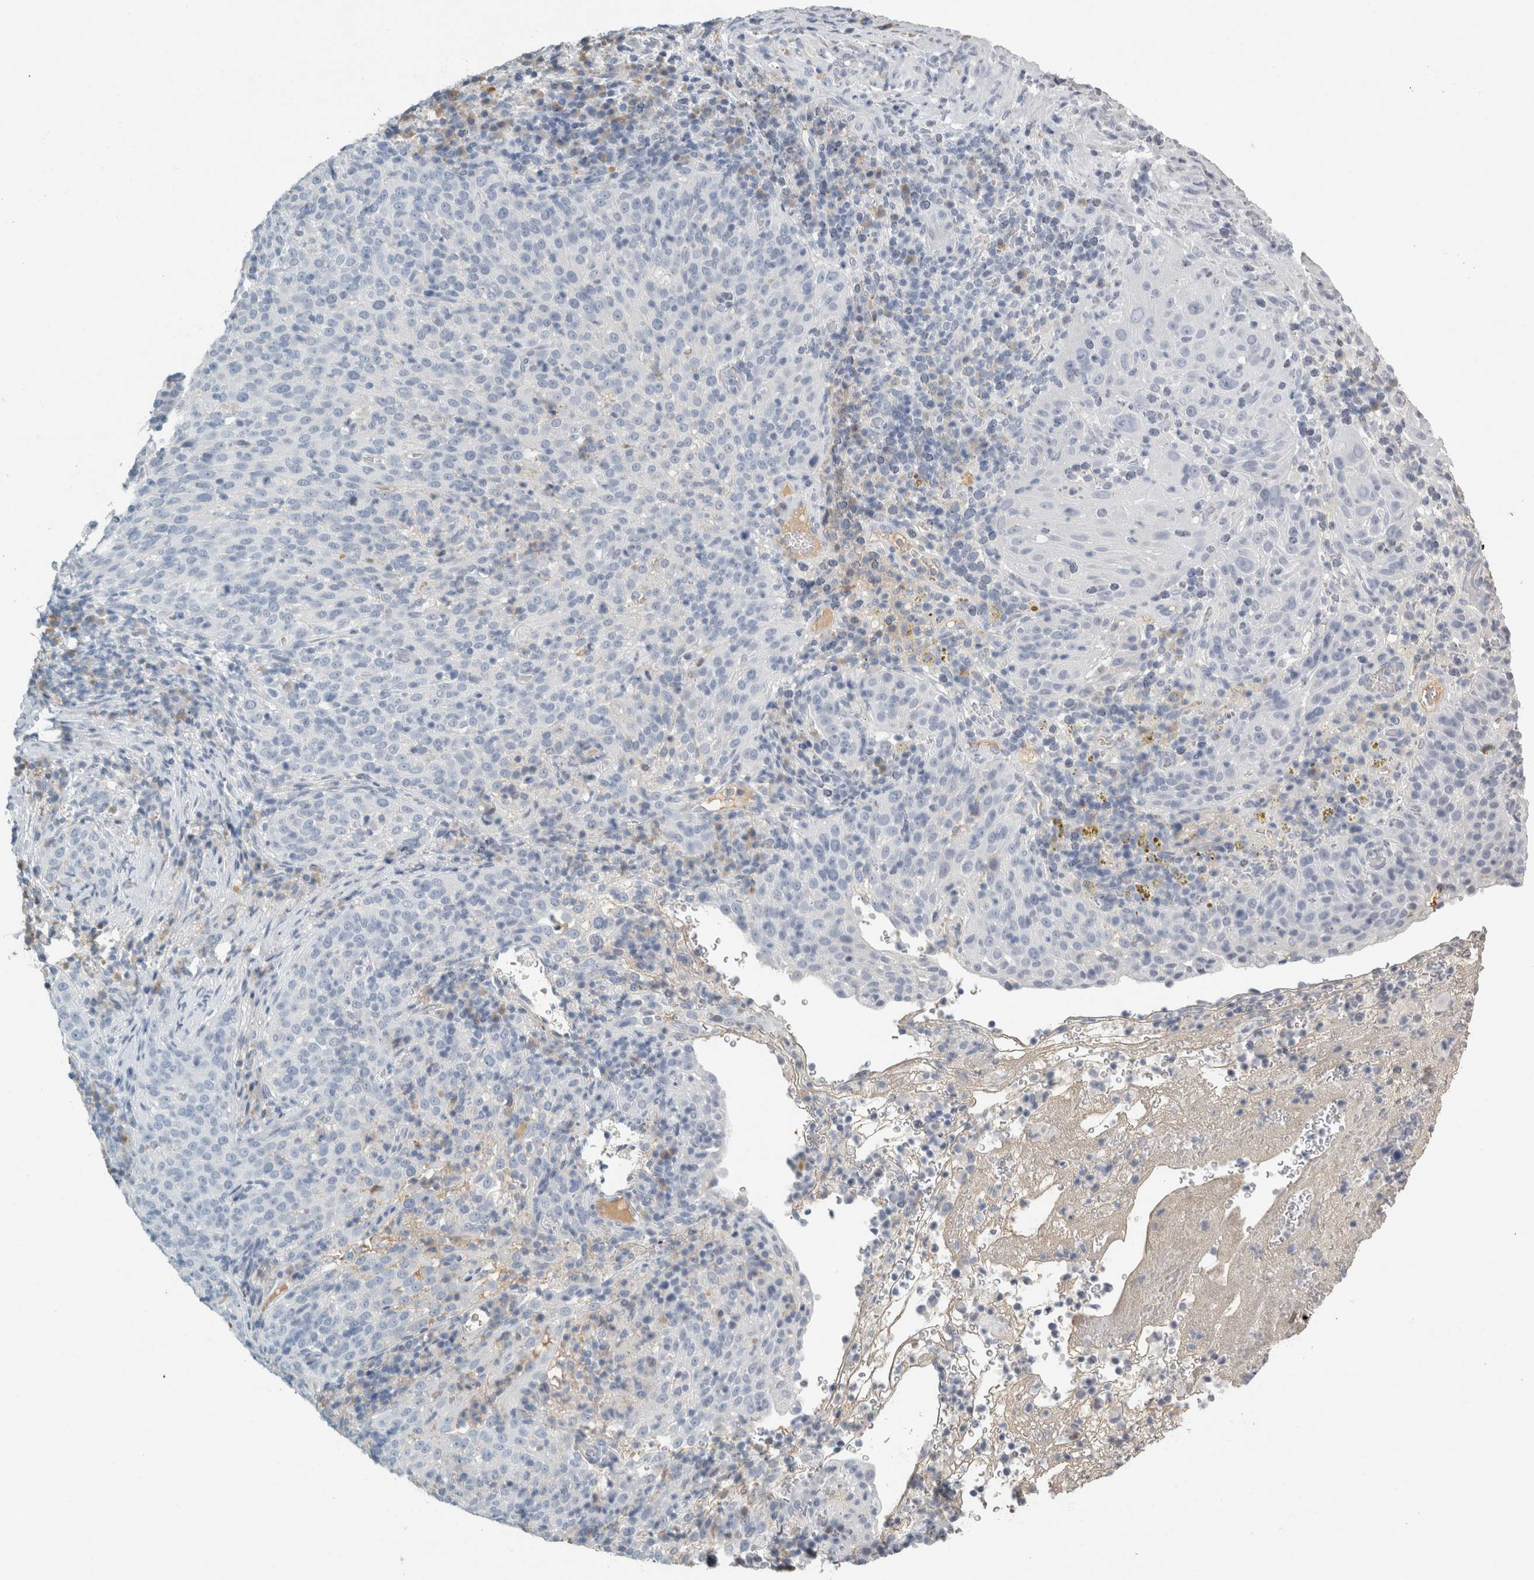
{"staining": {"intensity": "negative", "quantity": "none", "location": "none"}, "tissue": "cervical cancer", "cell_type": "Tumor cells", "image_type": "cancer", "snomed": [{"axis": "morphology", "description": "Squamous cell carcinoma, NOS"}, {"axis": "topography", "description": "Cervix"}], "caption": "There is no significant positivity in tumor cells of cervical squamous cell carcinoma.", "gene": "TSPAN8", "patient": {"sex": "female", "age": 51}}